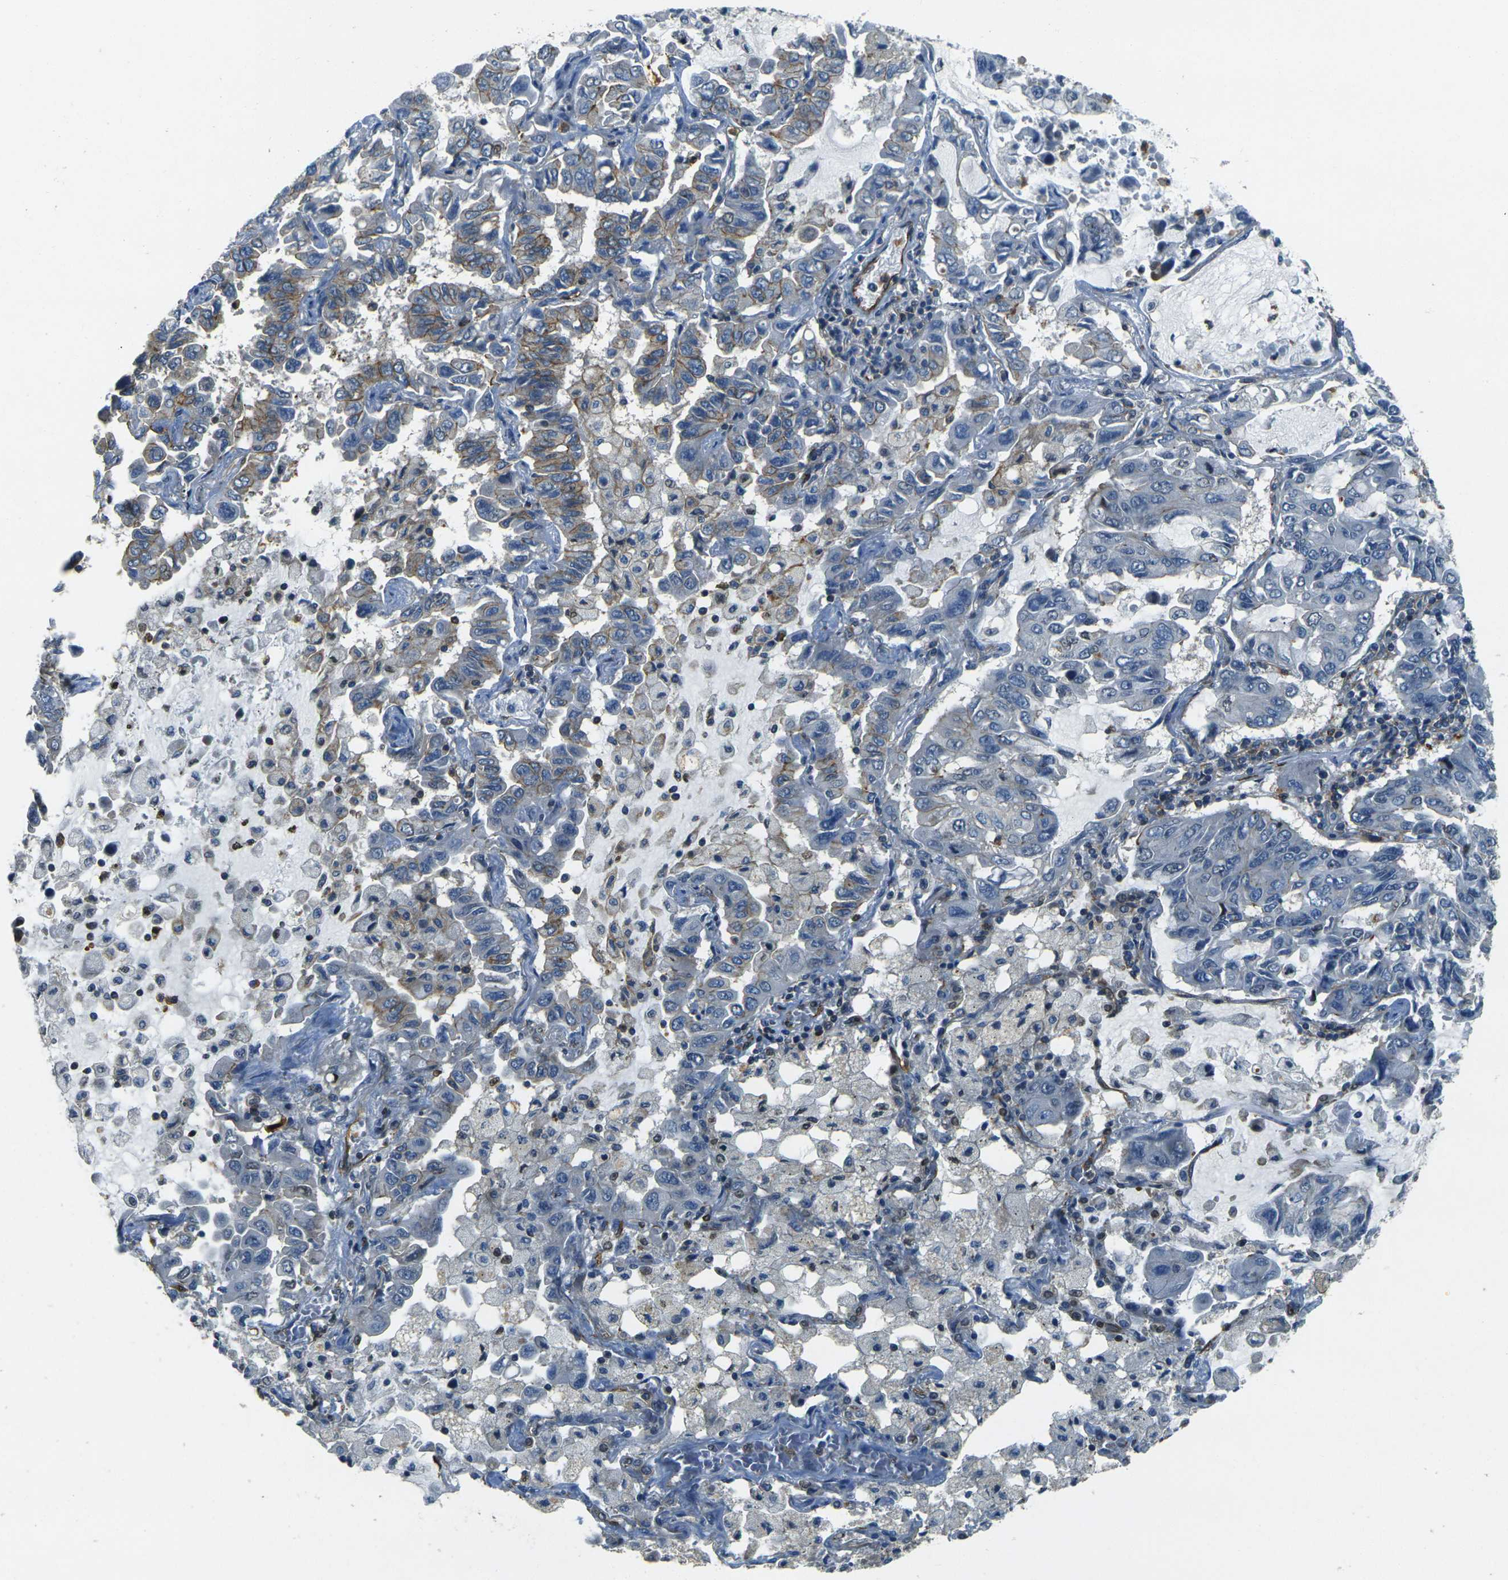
{"staining": {"intensity": "moderate", "quantity": "25%-75%", "location": "cytoplasmic/membranous"}, "tissue": "lung cancer", "cell_type": "Tumor cells", "image_type": "cancer", "snomed": [{"axis": "morphology", "description": "Adenocarcinoma, NOS"}, {"axis": "topography", "description": "Lung"}], "caption": "A brown stain labels moderate cytoplasmic/membranous staining of a protein in adenocarcinoma (lung) tumor cells. The protein of interest is stained brown, and the nuclei are stained in blue (DAB IHC with brightfield microscopy, high magnification).", "gene": "EPHA7", "patient": {"sex": "male", "age": 64}}